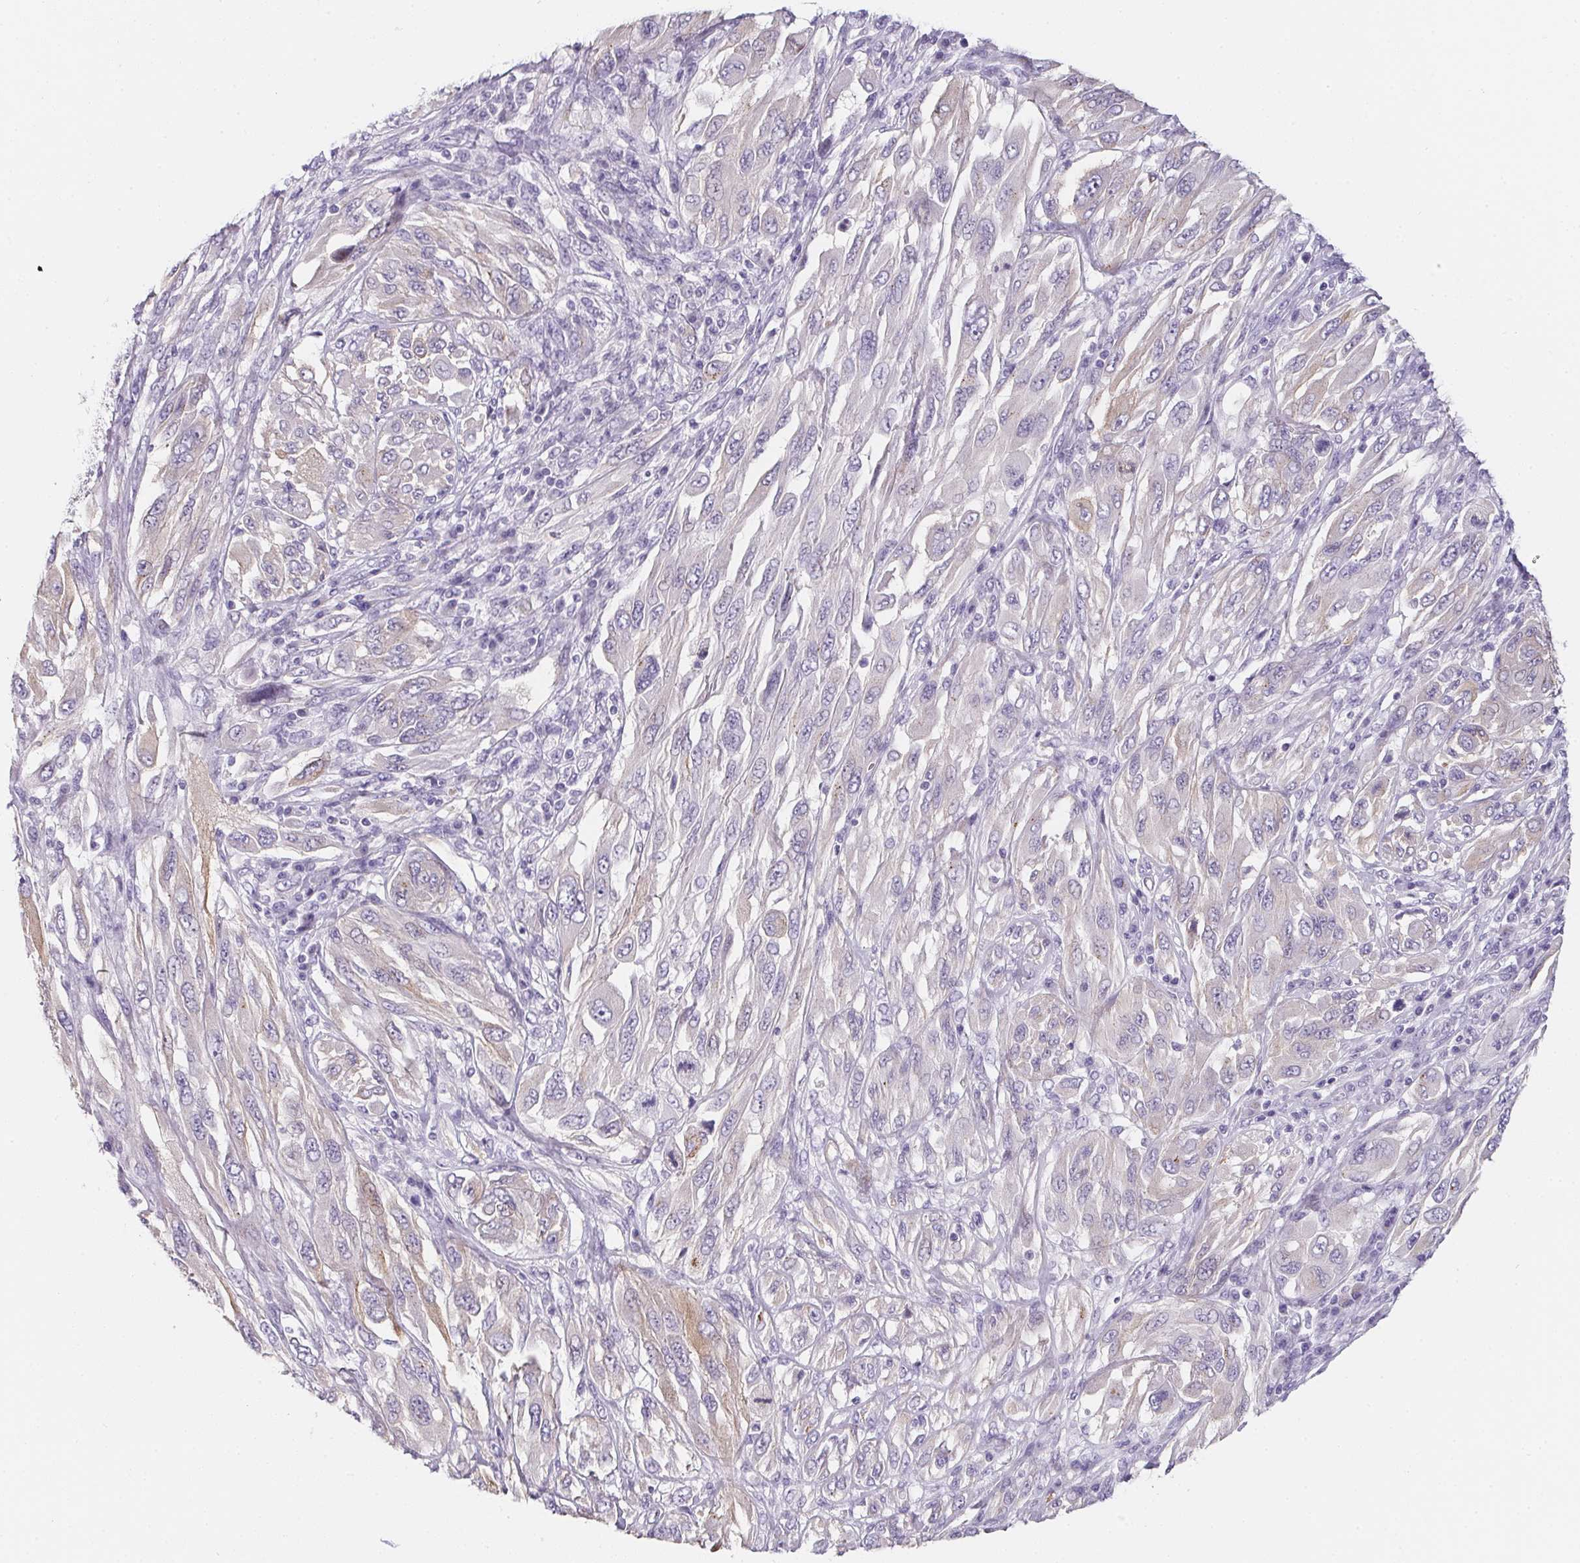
{"staining": {"intensity": "weak", "quantity": "<25%", "location": "cytoplasmic/membranous"}, "tissue": "melanoma", "cell_type": "Tumor cells", "image_type": "cancer", "snomed": [{"axis": "morphology", "description": "Malignant melanoma, NOS"}, {"axis": "topography", "description": "Skin"}], "caption": "Tumor cells show no significant staining in melanoma. Nuclei are stained in blue.", "gene": "MAP1A", "patient": {"sex": "female", "age": 91}}